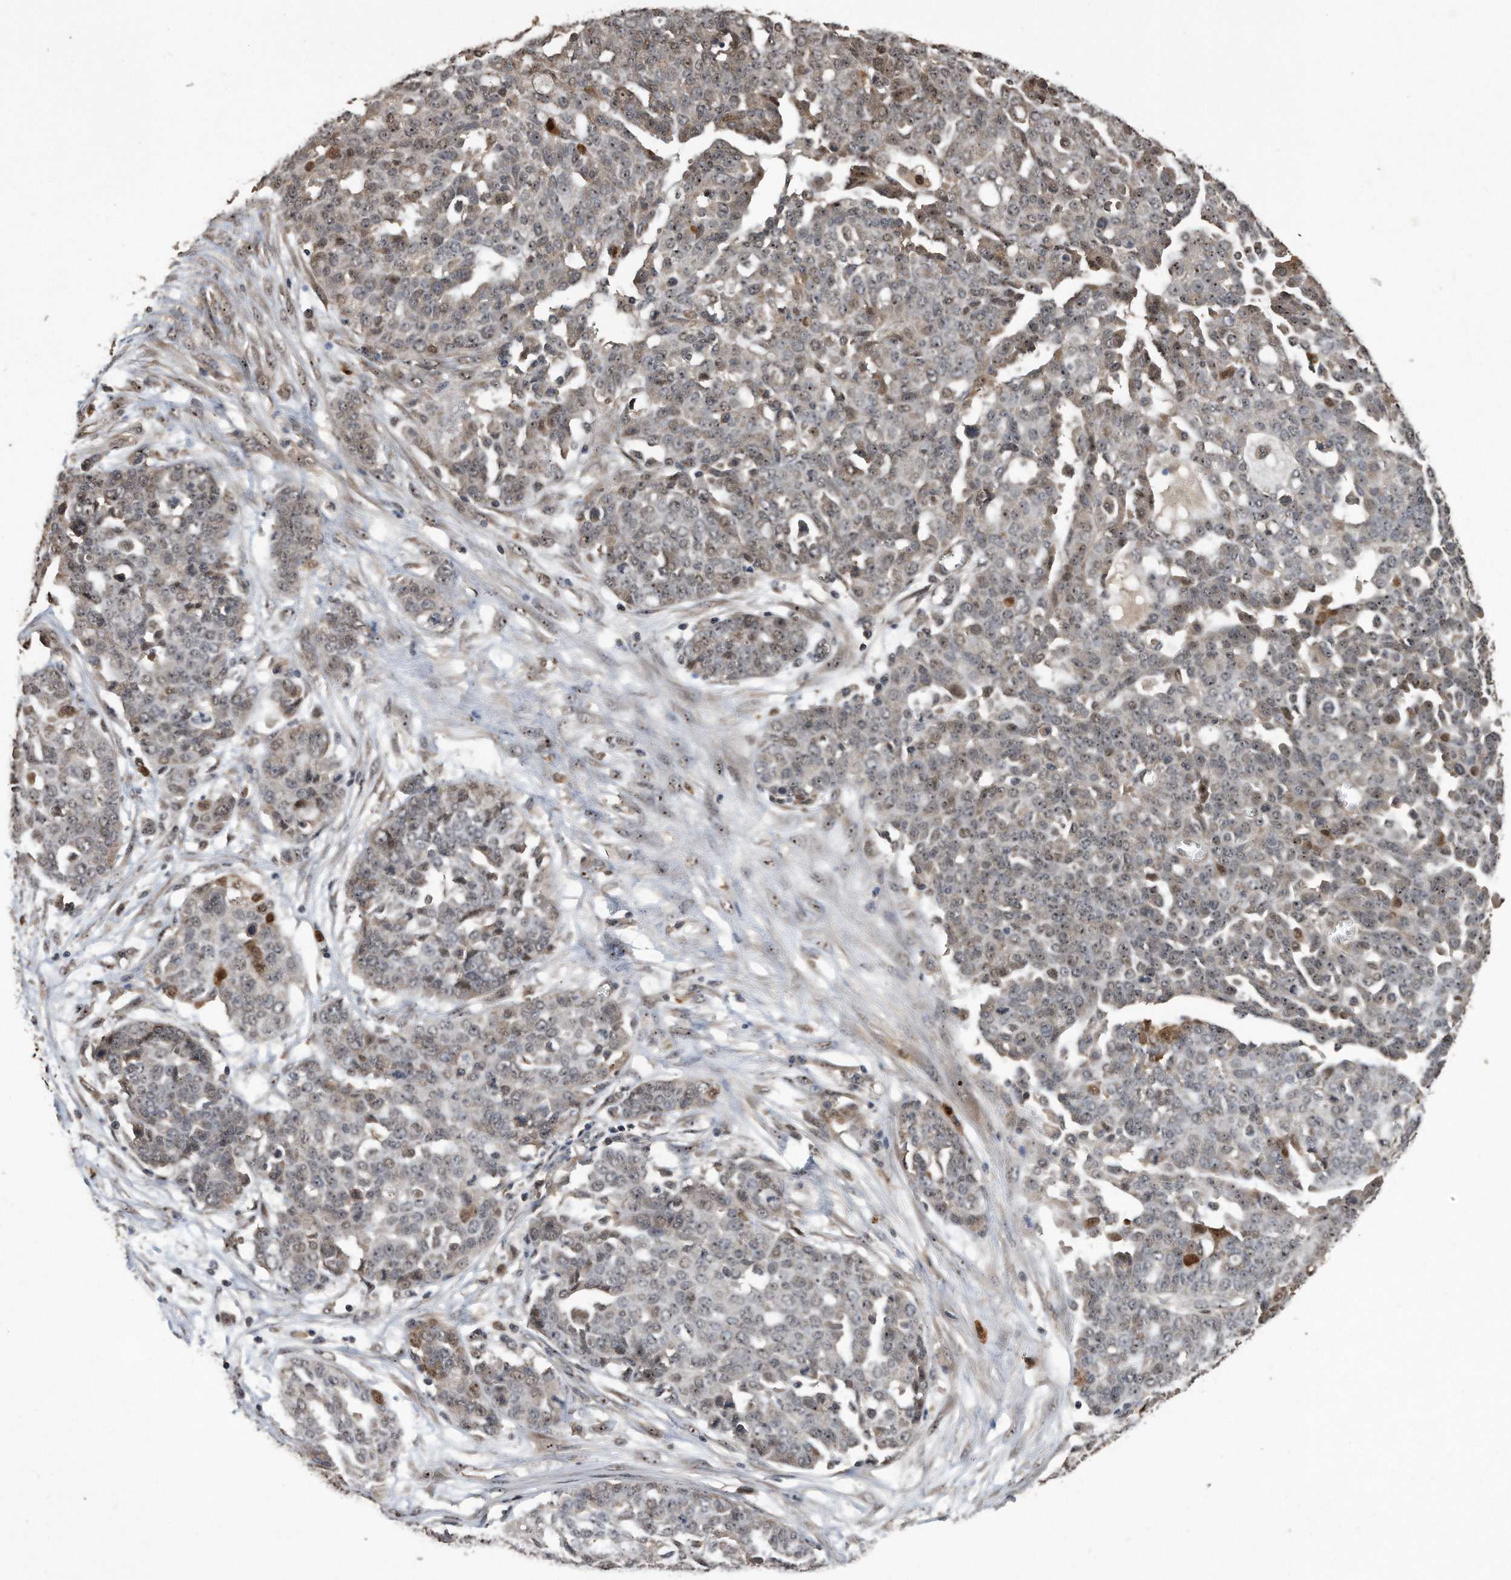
{"staining": {"intensity": "weak", "quantity": "25%-75%", "location": "cytoplasmic/membranous,nuclear"}, "tissue": "ovarian cancer", "cell_type": "Tumor cells", "image_type": "cancer", "snomed": [{"axis": "morphology", "description": "Cystadenocarcinoma, serous, NOS"}, {"axis": "topography", "description": "Soft tissue"}, {"axis": "topography", "description": "Ovary"}], "caption": "This is a histology image of immunohistochemistry staining of ovarian cancer, which shows weak positivity in the cytoplasmic/membranous and nuclear of tumor cells.", "gene": "PELO", "patient": {"sex": "female", "age": 57}}